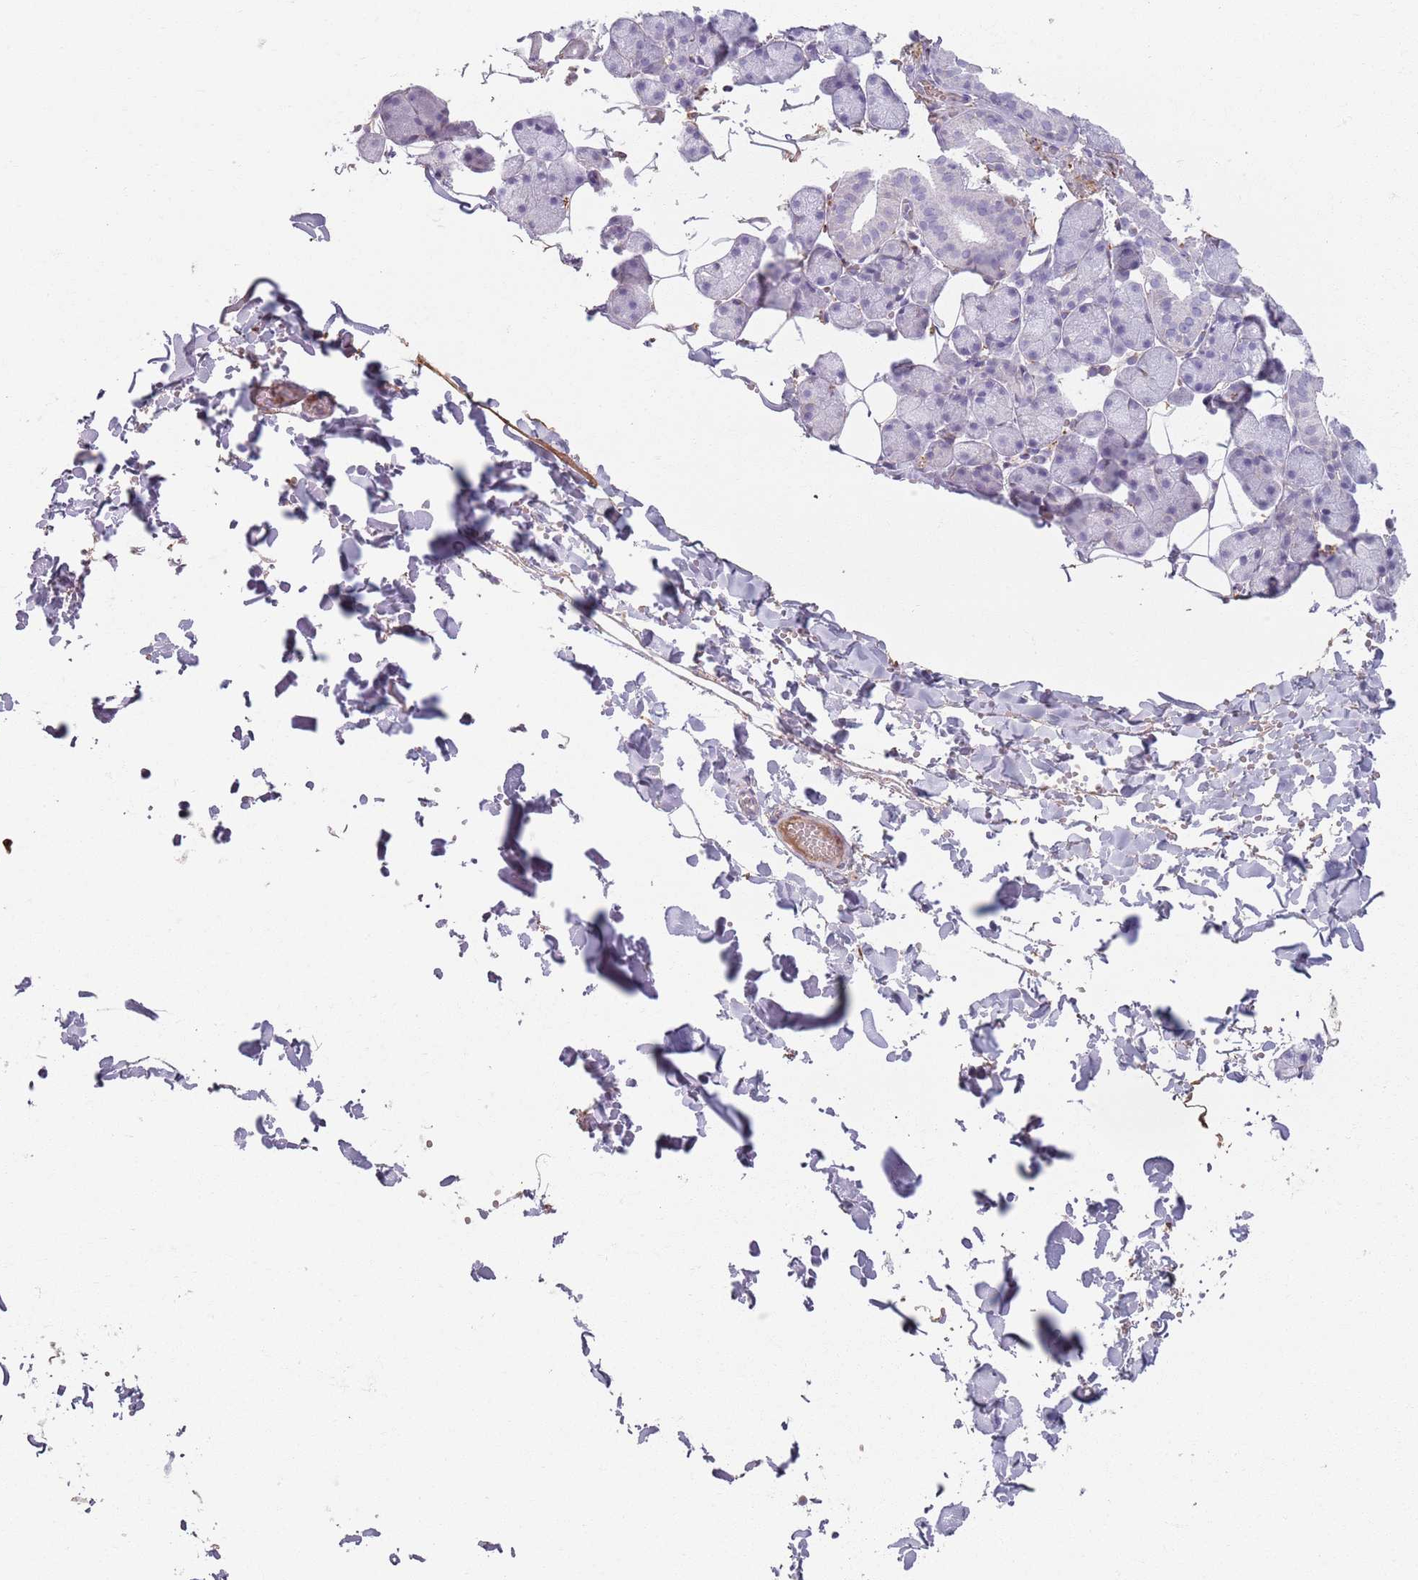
{"staining": {"intensity": "negative", "quantity": "none", "location": "none"}, "tissue": "salivary gland", "cell_type": "Glandular cells", "image_type": "normal", "snomed": [{"axis": "morphology", "description": "Normal tissue, NOS"}, {"axis": "topography", "description": "Salivary gland"}], "caption": "Immunohistochemistry (IHC) photomicrograph of normal salivary gland: human salivary gland stained with DAB exhibits no significant protein staining in glandular cells. (DAB (3,3'-diaminobenzidine) immunohistochemistry (IHC), high magnification).", "gene": "COLGALT1", "patient": {"sex": "female", "age": 33}}